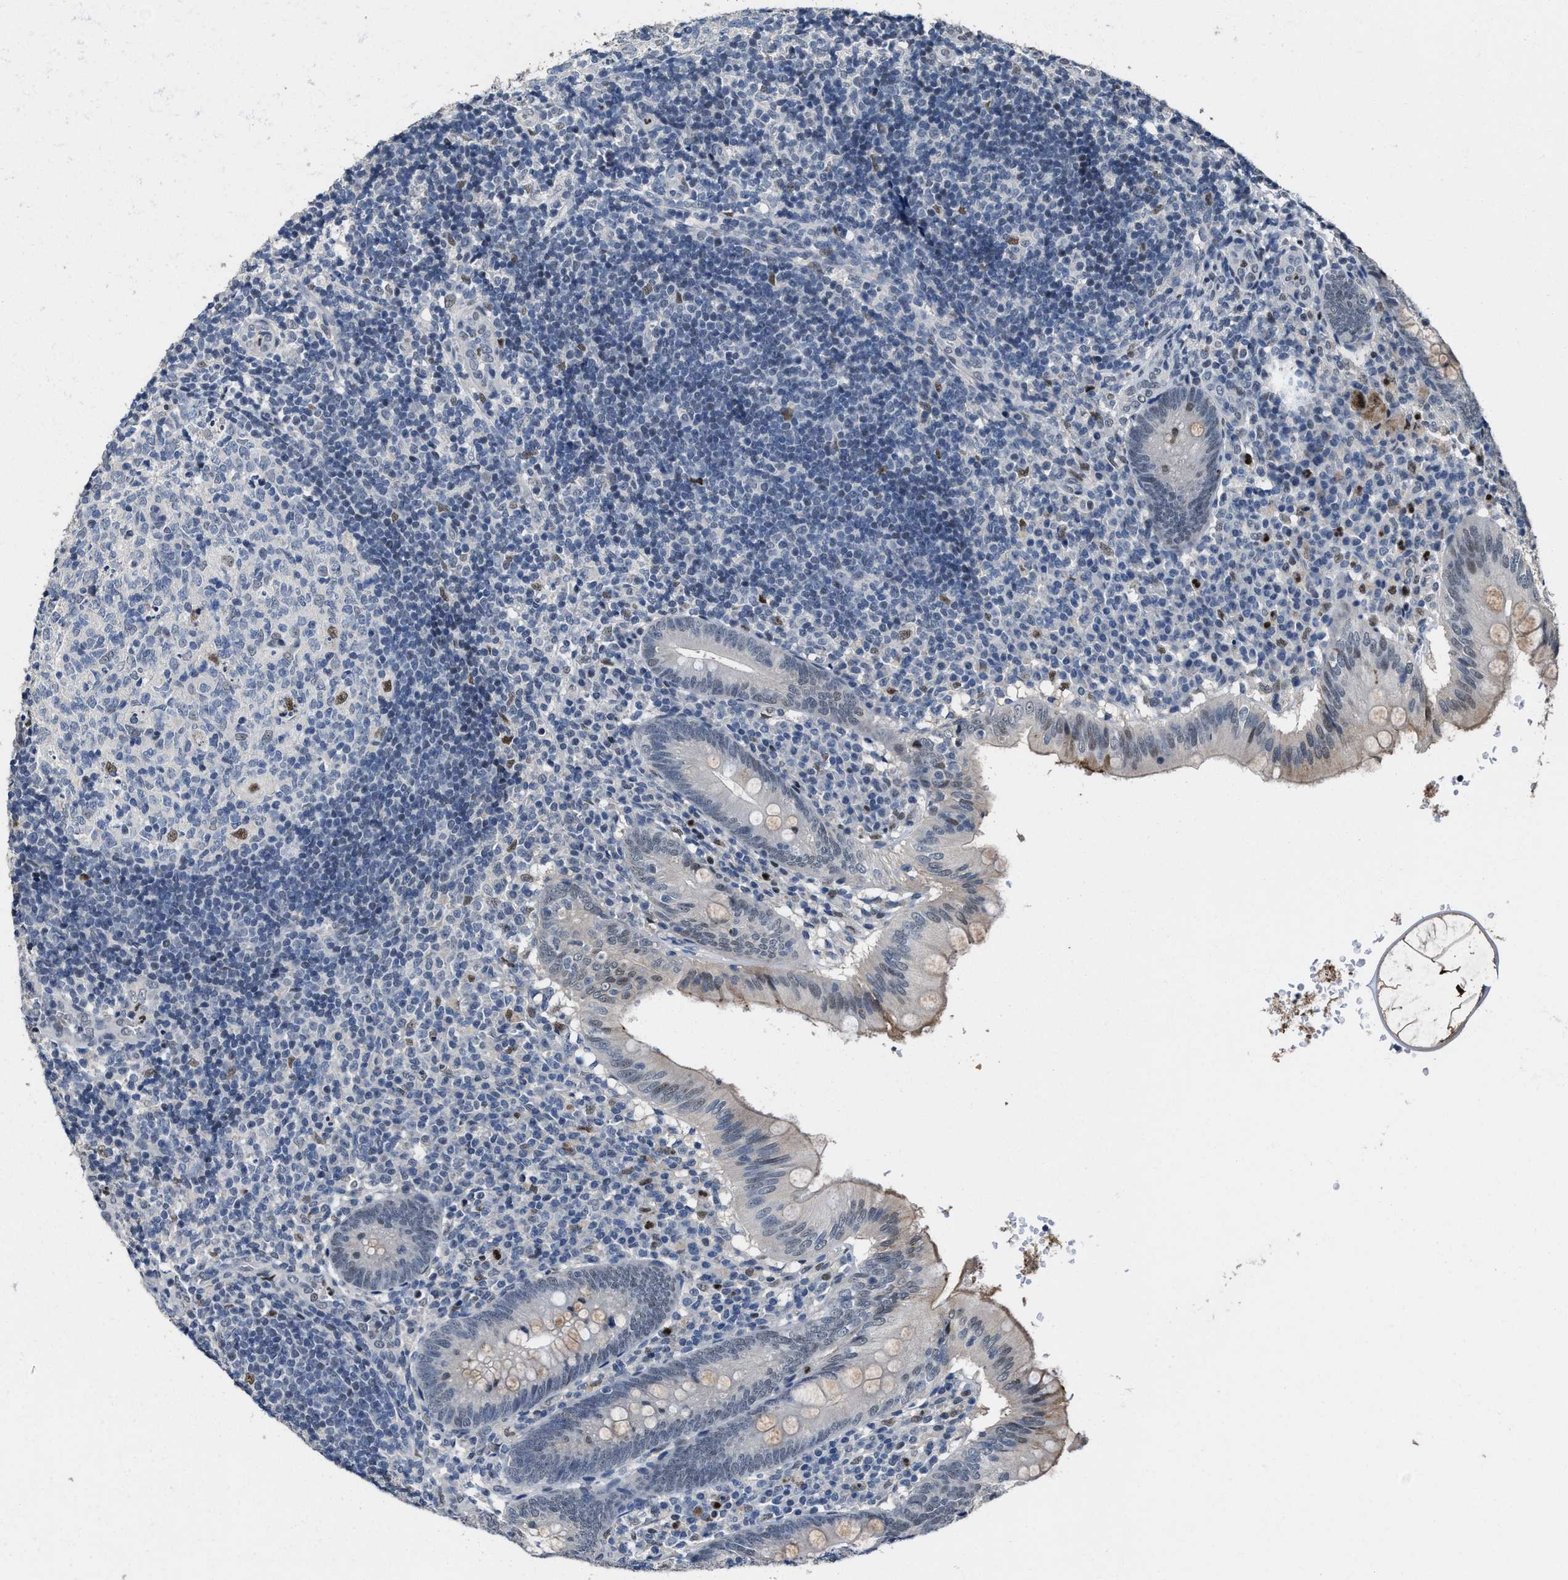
{"staining": {"intensity": "moderate", "quantity": "<25%", "location": "nuclear"}, "tissue": "appendix", "cell_type": "Glandular cells", "image_type": "normal", "snomed": [{"axis": "morphology", "description": "Normal tissue, NOS"}, {"axis": "topography", "description": "Appendix"}], "caption": "Moderate nuclear positivity is present in approximately <25% of glandular cells in benign appendix. (Brightfield microscopy of DAB IHC at high magnification).", "gene": "ZNF20", "patient": {"sex": "male", "age": 8}}